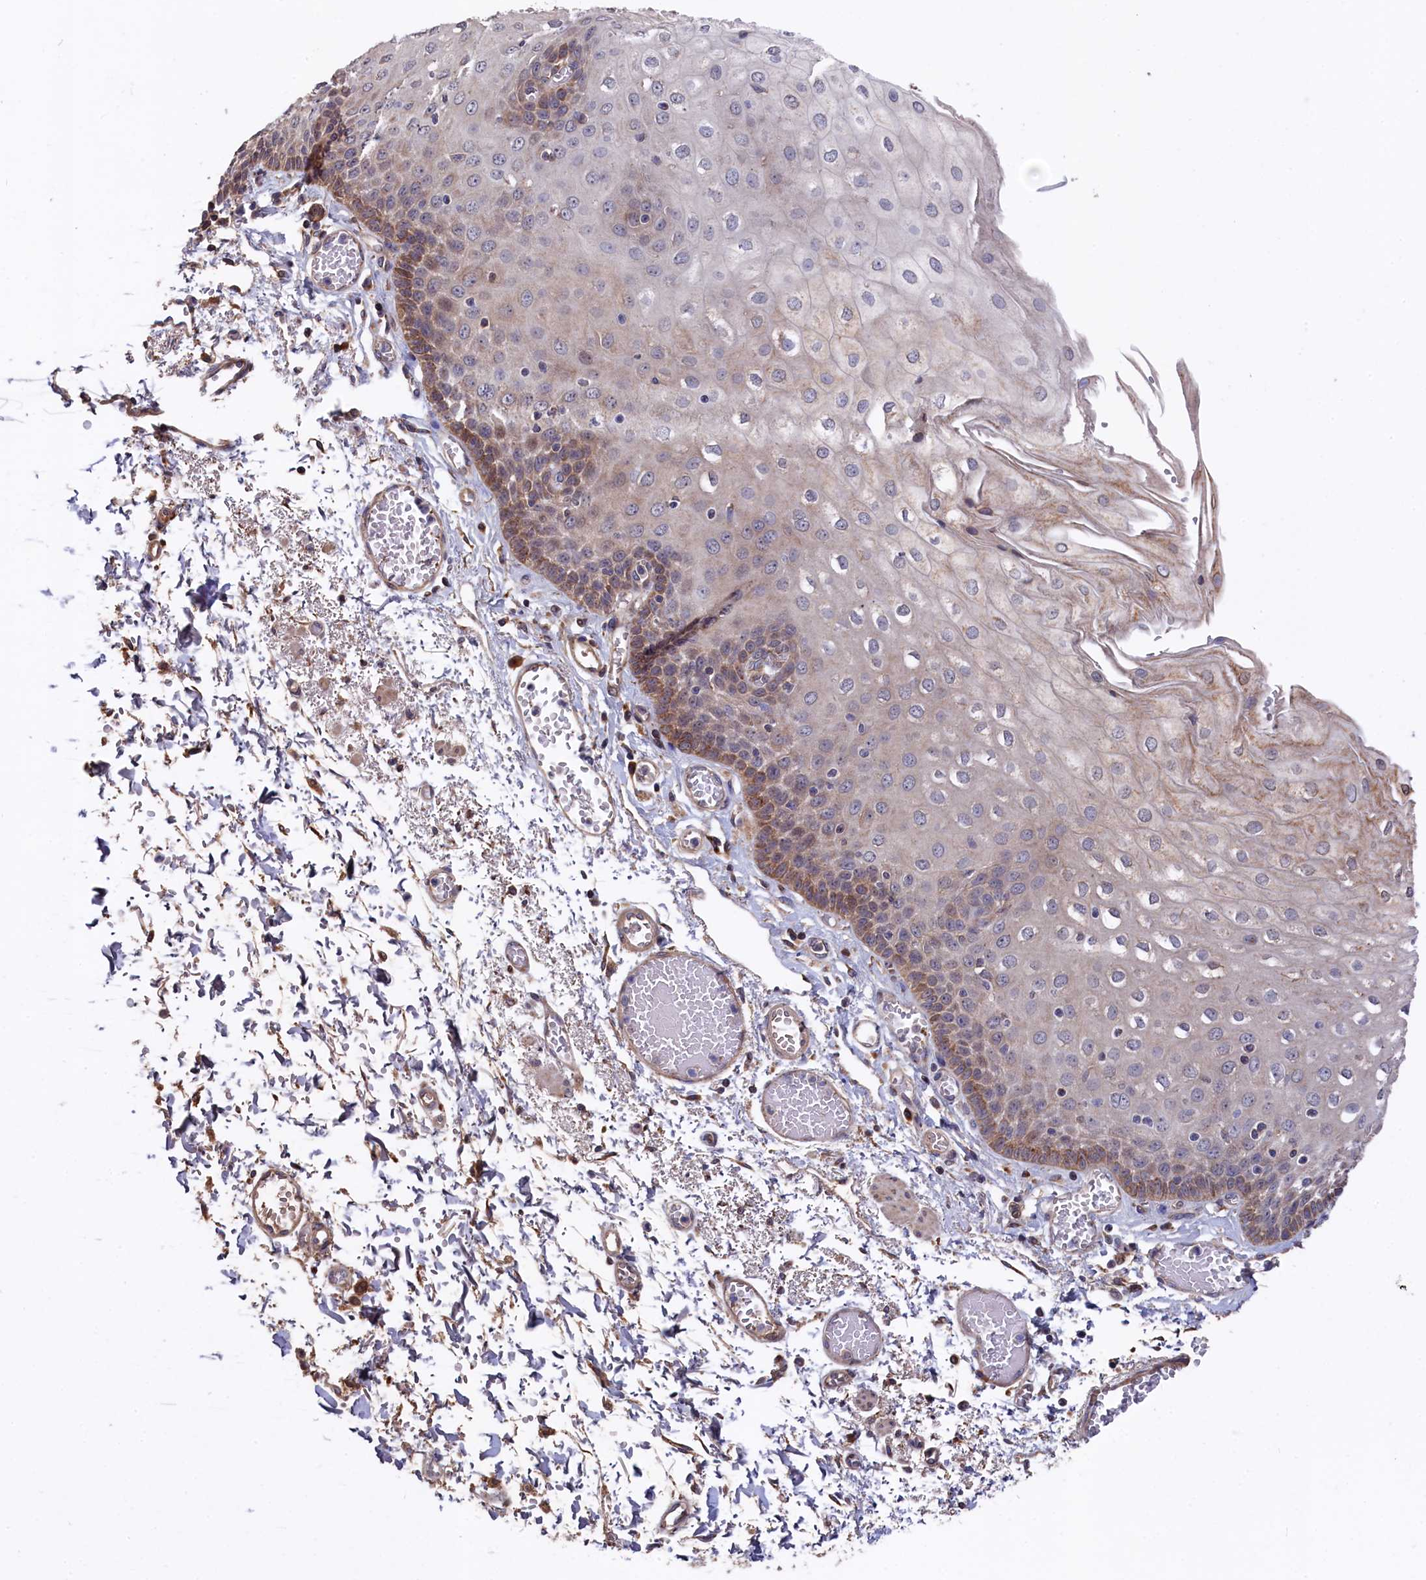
{"staining": {"intensity": "moderate", "quantity": "25%-75%", "location": "cytoplasmic/membranous"}, "tissue": "esophagus", "cell_type": "Squamous epithelial cells", "image_type": "normal", "snomed": [{"axis": "morphology", "description": "Normal tissue, NOS"}, {"axis": "topography", "description": "Esophagus"}], "caption": "Esophagus stained for a protein demonstrates moderate cytoplasmic/membranous positivity in squamous epithelial cells. Using DAB (brown) and hematoxylin (blue) stains, captured at high magnification using brightfield microscopy.", "gene": "SLC12A4", "patient": {"sex": "male", "age": 81}}